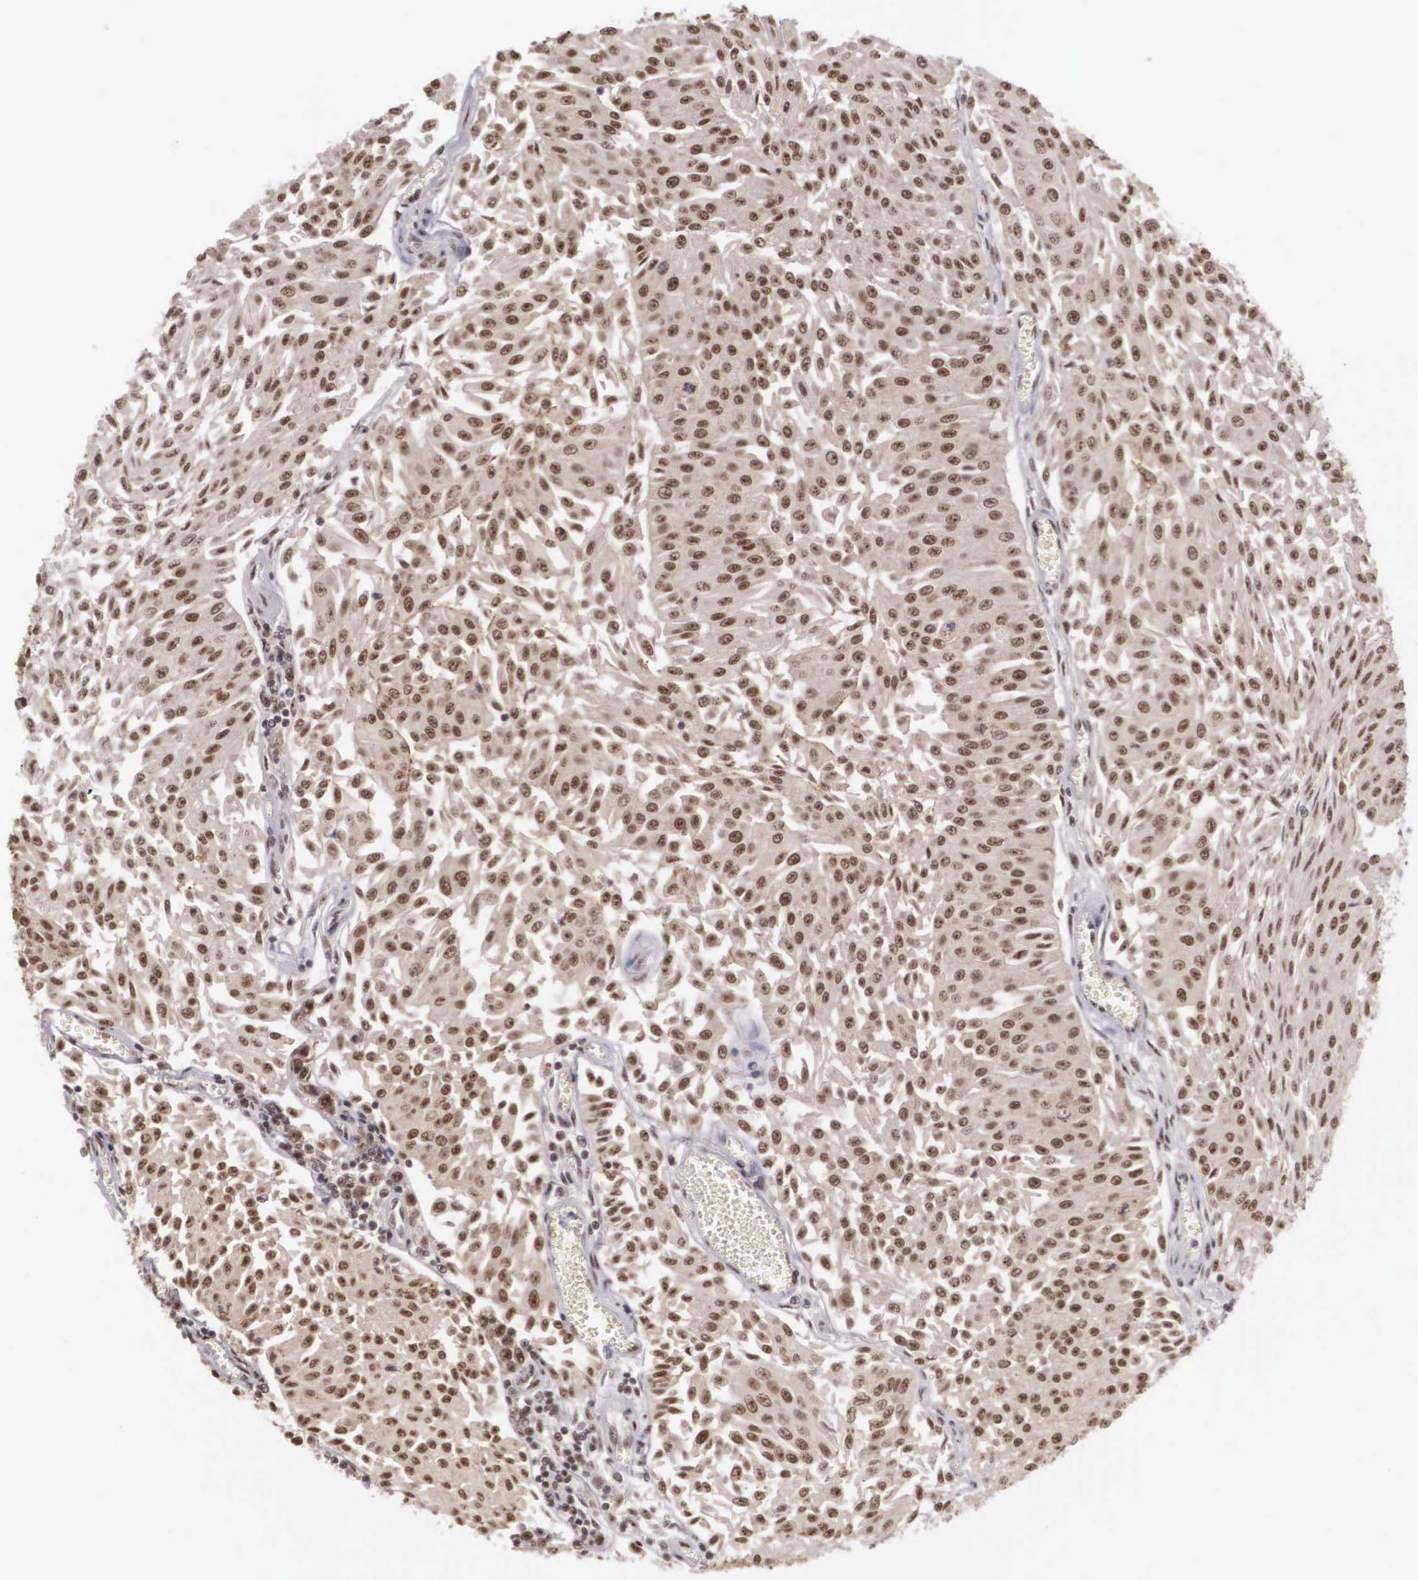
{"staining": {"intensity": "strong", "quantity": ">75%", "location": "cytoplasmic/membranous,nuclear"}, "tissue": "urothelial cancer", "cell_type": "Tumor cells", "image_type": "cancer", "snomed": [{"axis": "morphology", "description": "Urothelial carcinoma, Low grade"}, {"axis": "topography", "description": "Urinary bladder"}], "caption": "Immunohistochemistry (DAB) staining of urothelial carcinoma (low-grade) demonstrates strong cytoplasmic/membranous and nuclear protein expression in about >75% of tumor cells.", "gene": "POLR2F", "patient": {"sex": "male", "age": 86}}